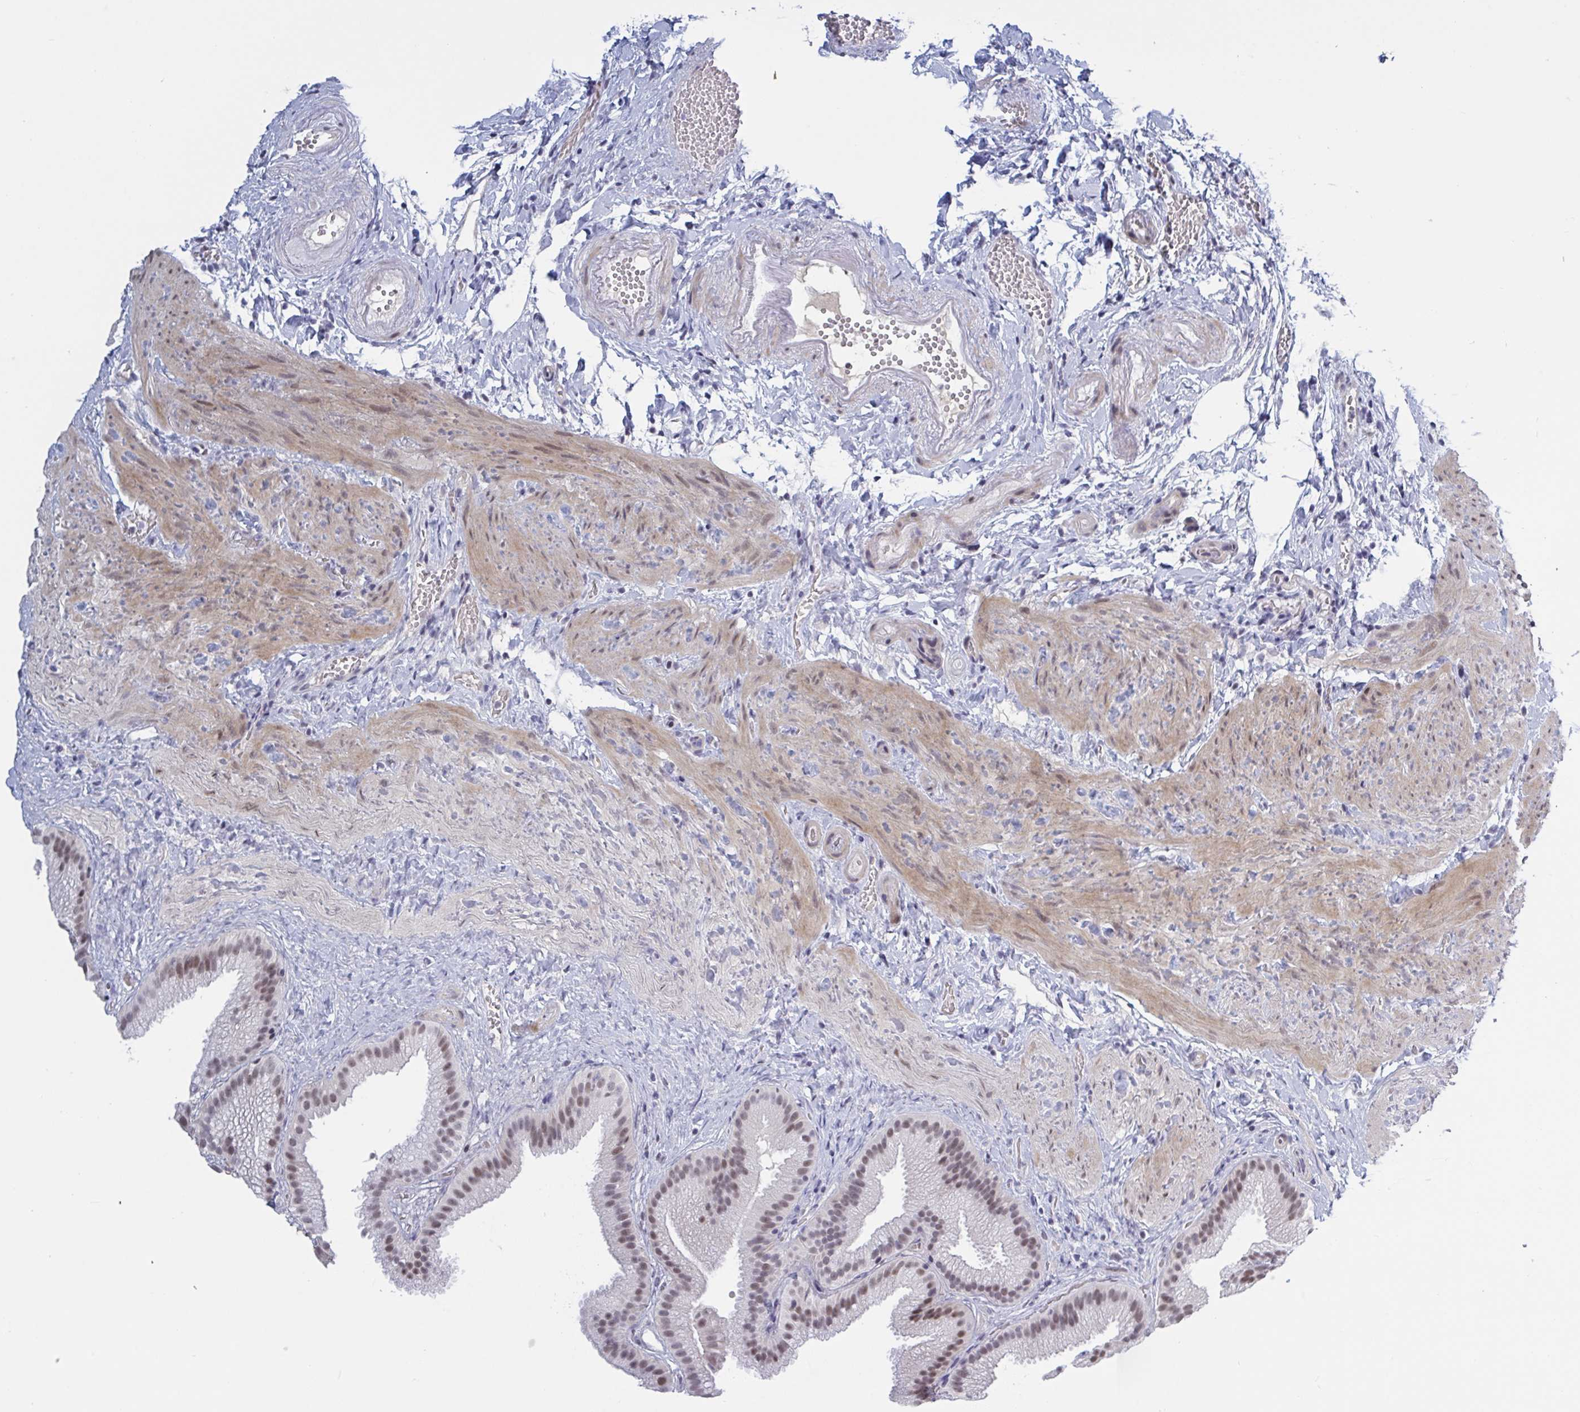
{"staining": {"intensity": "moderate", "quantity": "25%-75%", "location": "nuclear"}, "tissue": "gallbladder", "cell_type": "Glandular cells", "image_type": "normal", "snomed": [{"axis": "morphology", "description": "Normal tissue, NOS"}, {"axis": "topography", "description": "Gallbladder"}], "caption": "Brown immunohistochemical staining in unremarkable gallbladder displays moderate nuclear expression in about 25%-75% of glandular cells.", "gene": "BCL7B", "patient": {"sex": "female", "age": 63}}